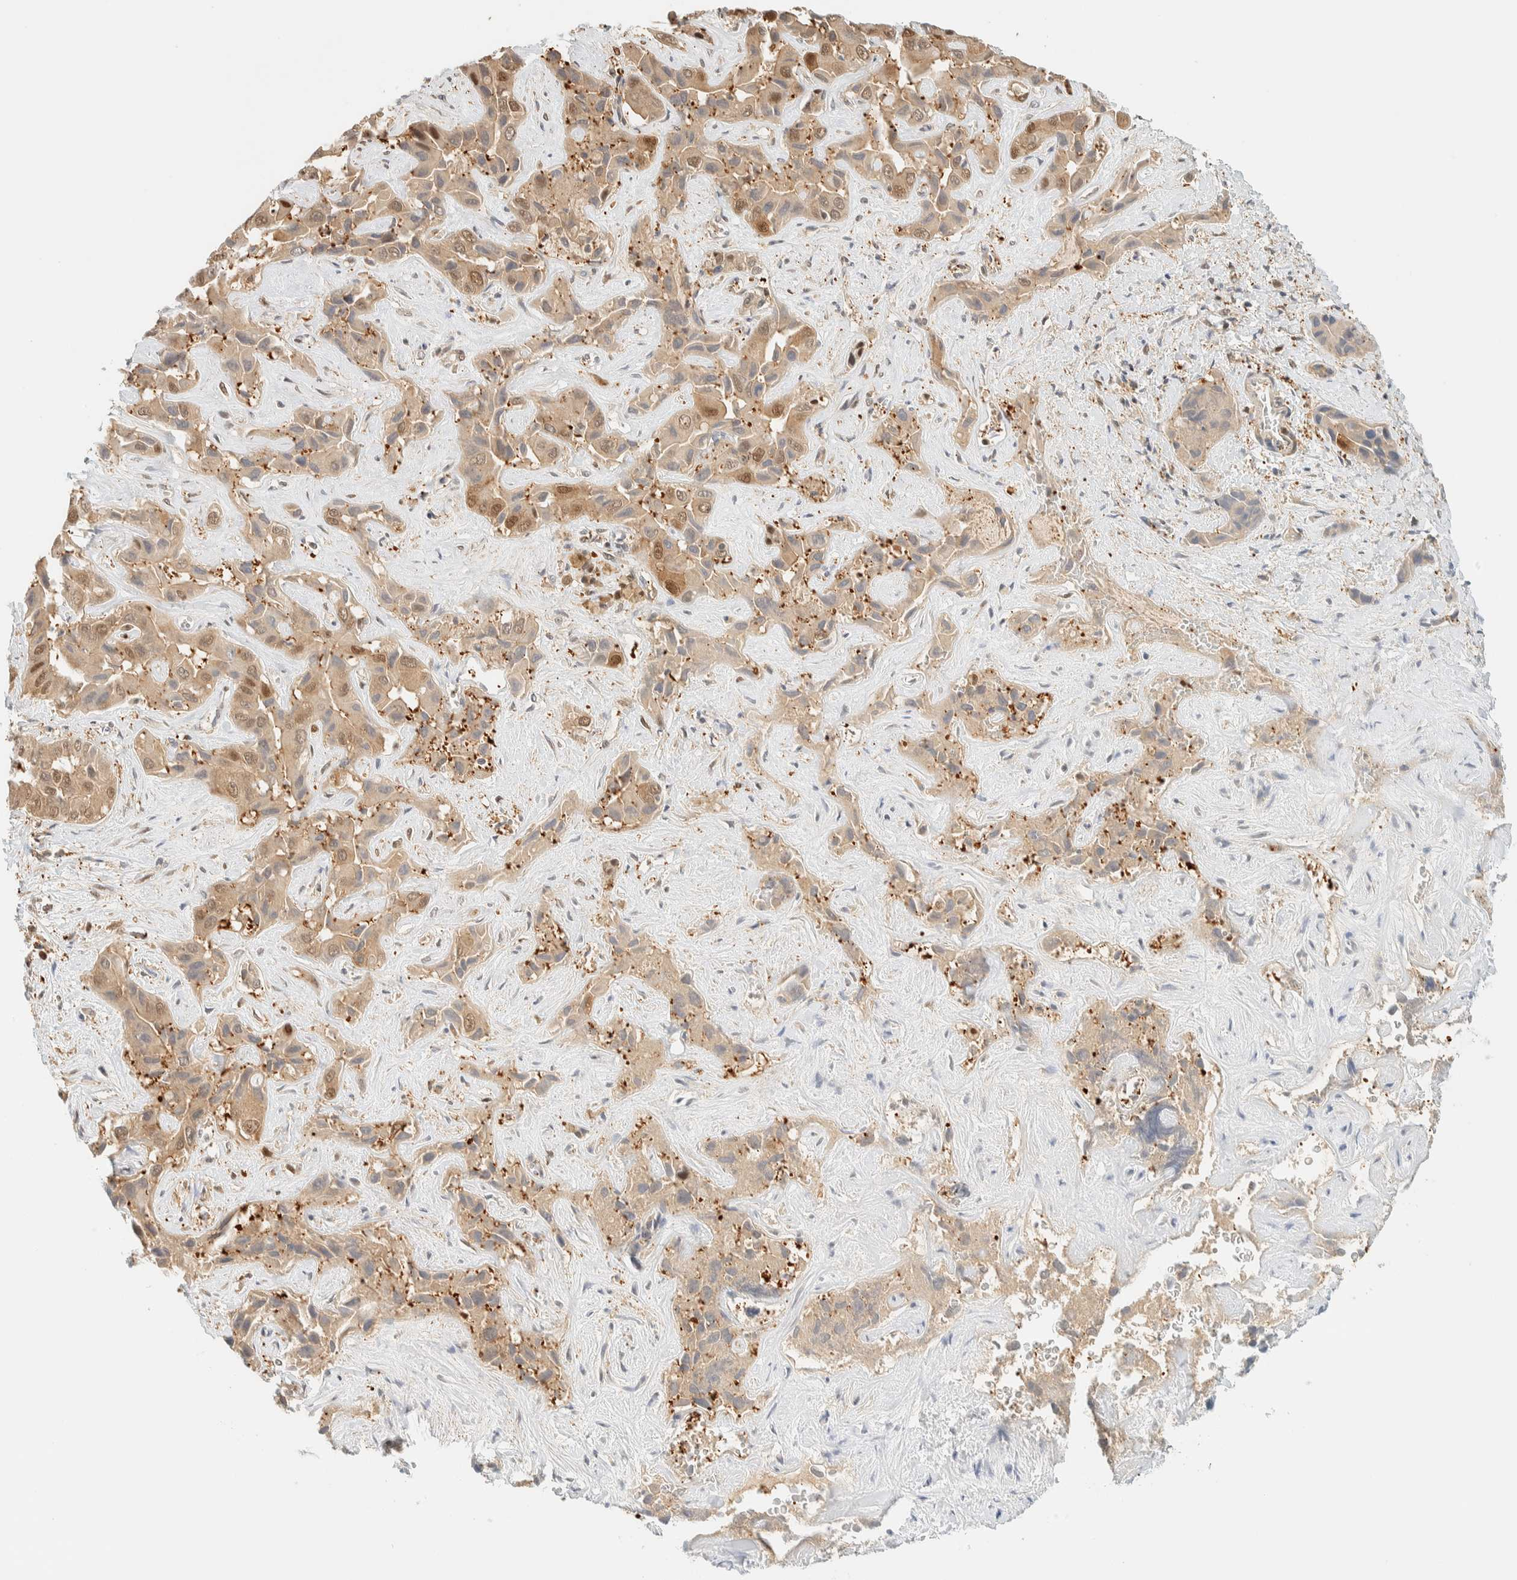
{"staining": {"intensity": "moderate", "quantity": "<25%", "location": "cytoplasmic/membranous,nuclear"}, "tissue": "liver cancer", "cell_type": "Tumor cells", "image_type": "cancer", "snomed": [{"axis": "morphology", "description": "Cholangiocarcinoma"}, {"axis": "topography", "description": "Liver"}], "caption": "IHC image of liver cancer stained for a protein (brown), which exhibits low levels of moderate cytoplasmic/membranous and nuclear staining in about <25% of tumor cells.", "gene": "ZBTB37", "patient": {"sex": "female", "age": 52}}